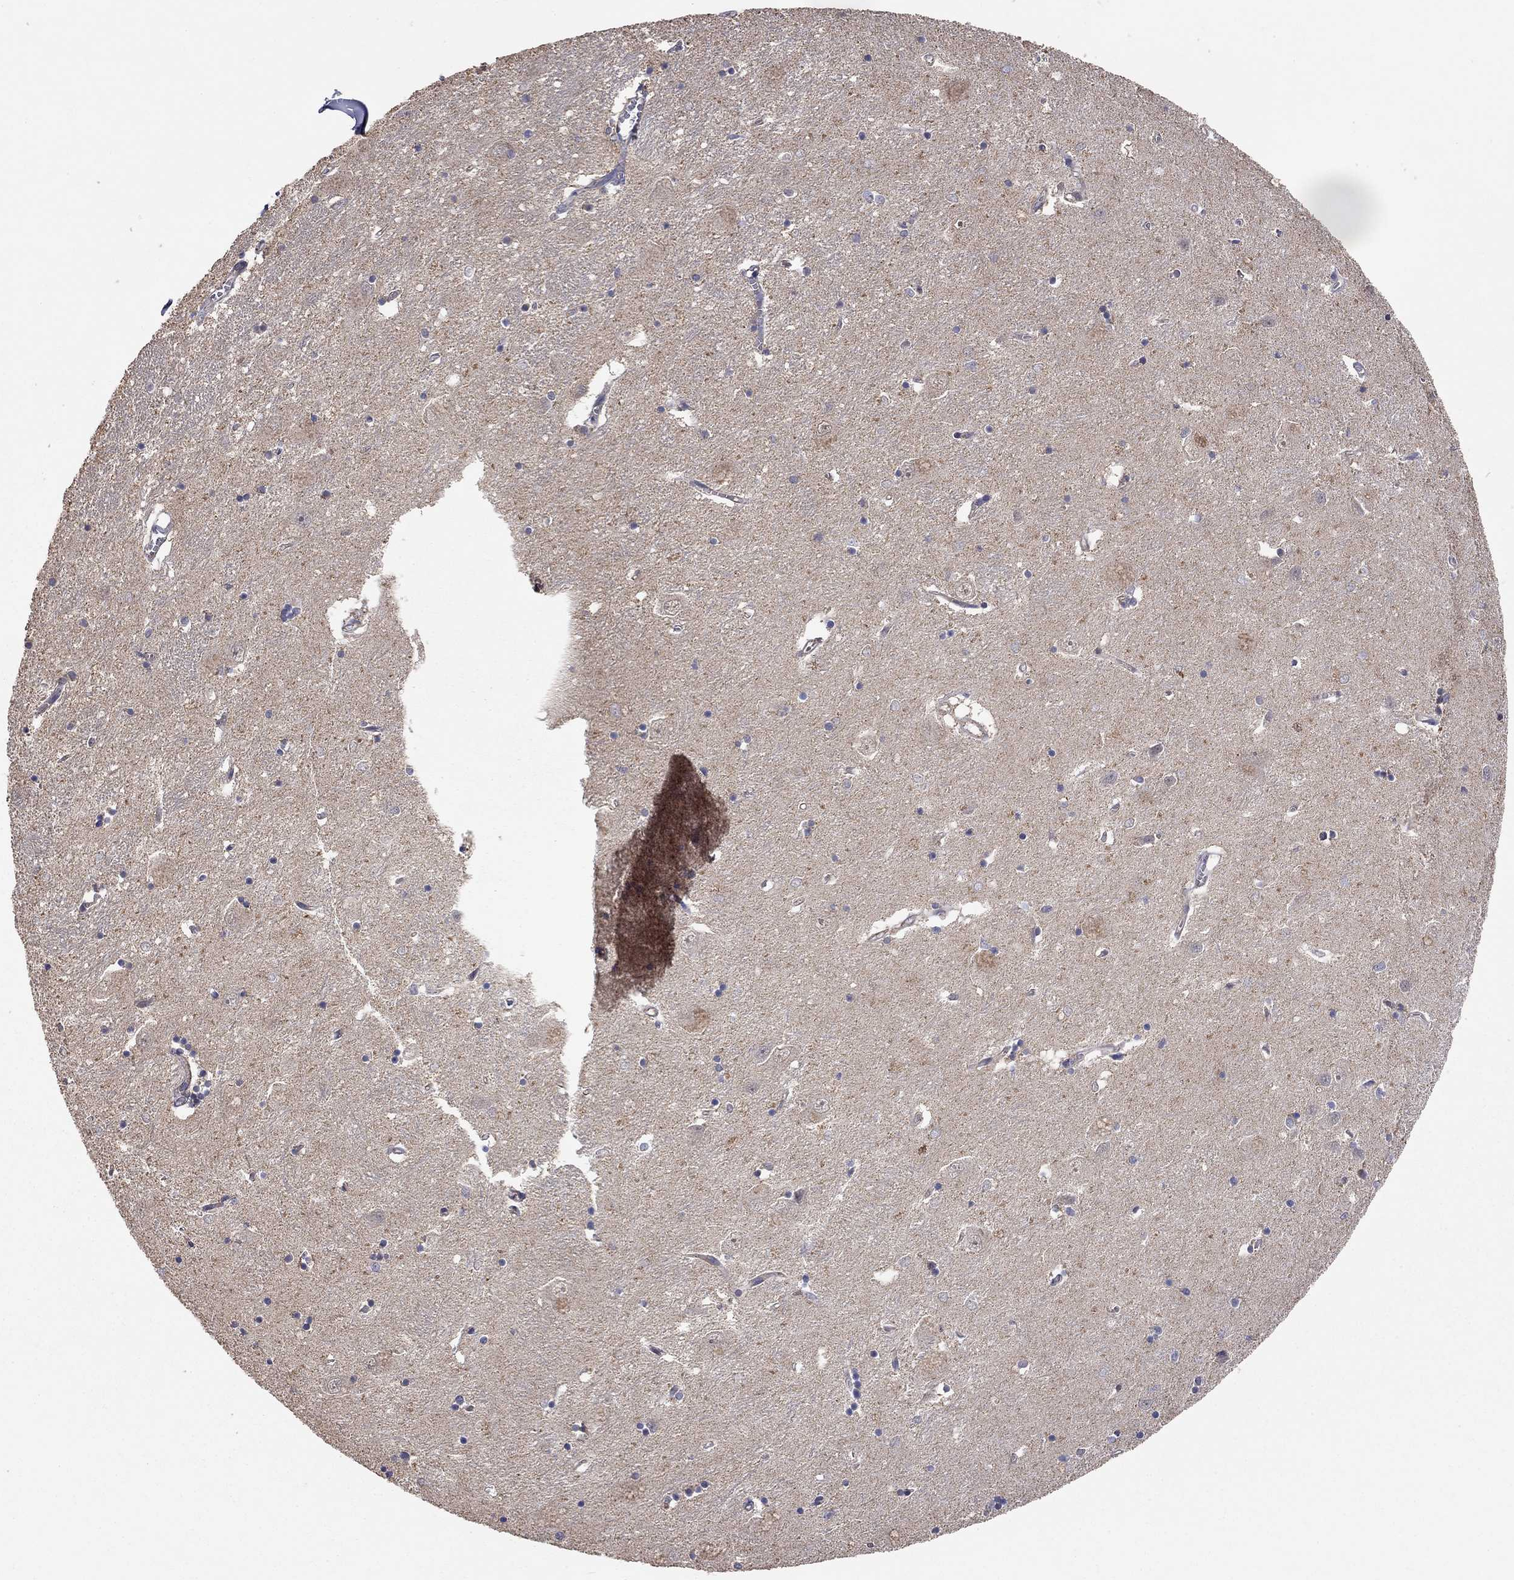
{"staining": {"intensity": "negative", "quantity": "none", "location": "none"}, "tissue": "caudate", "cell_type": "Glial cells", "image_type": "normal", "snomed": [{"axis": "morphology", "description": "Normal tissue, NOS"}, {"axis": "topography", "description": "Lateral ventricle wall"}], "caption": "This is an immunohistochemistry (IHC) micrograph of normal human caudate. There is no positivity in glial cells.", "gene": "ANKRA2", "patient": {"sex": "male", "age": 54}}